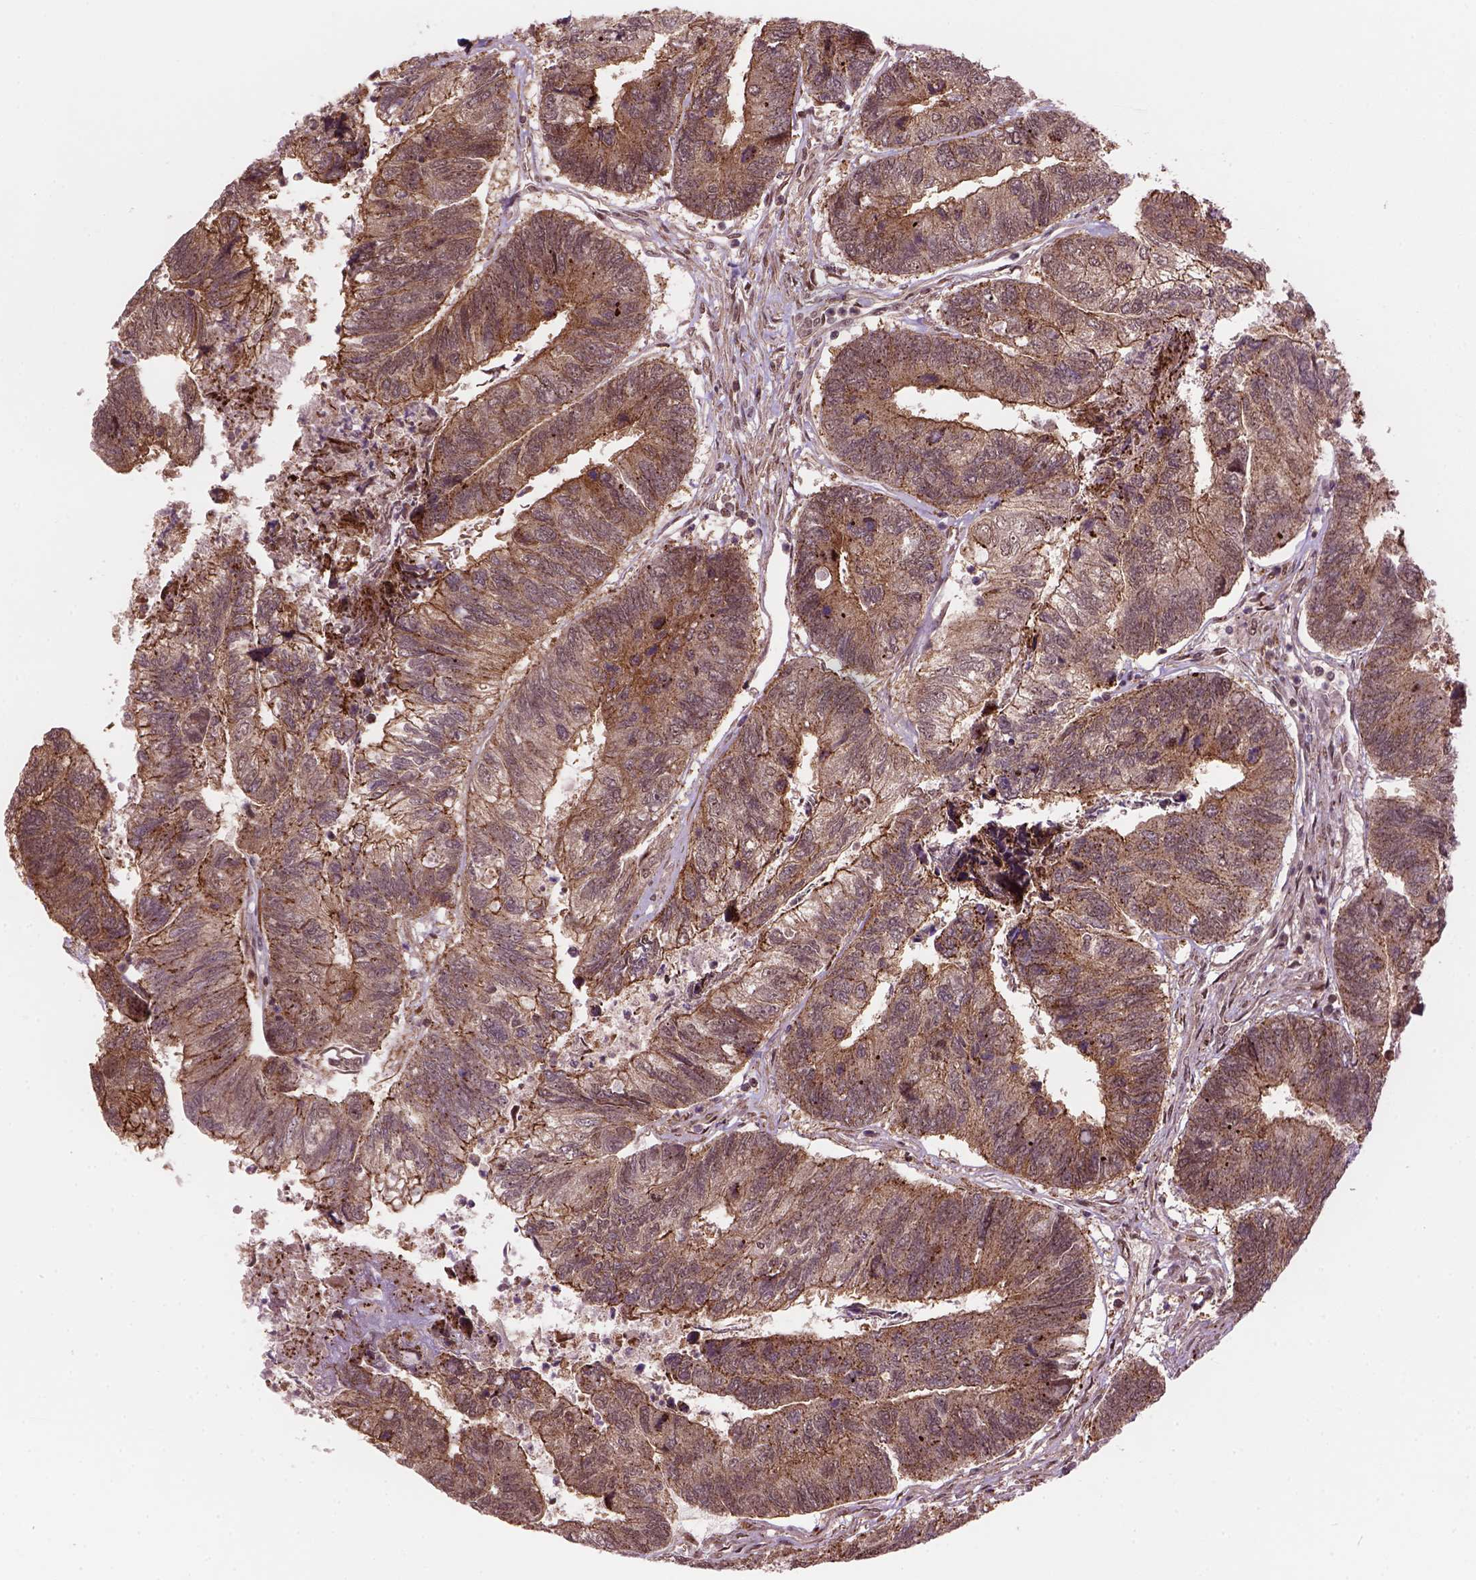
{"staining": {"intensity": "moderate", "quantity": "25%-75%", "location": "cytoplasmic/membranous,nuclear"}, "tissue": "colorectal cancer", "cell_type": "Tumor cells", "image_type": "cancer", "snomed": [{"axis": "morphology", "description": "Adenocarcinoma, NOS"}, {"axis": "topography", "description": "Colon"}], "caption": "This photomicrograph exhibits immunohistochemistry staining of colorectal adenocarcinoma, with medium moderate cytoplasmic/membranous and nuclear positivity in about 25%-75% of tumor cells.", "gene": "PSMD11", "patient": {"sex": "female", "age": 67}}